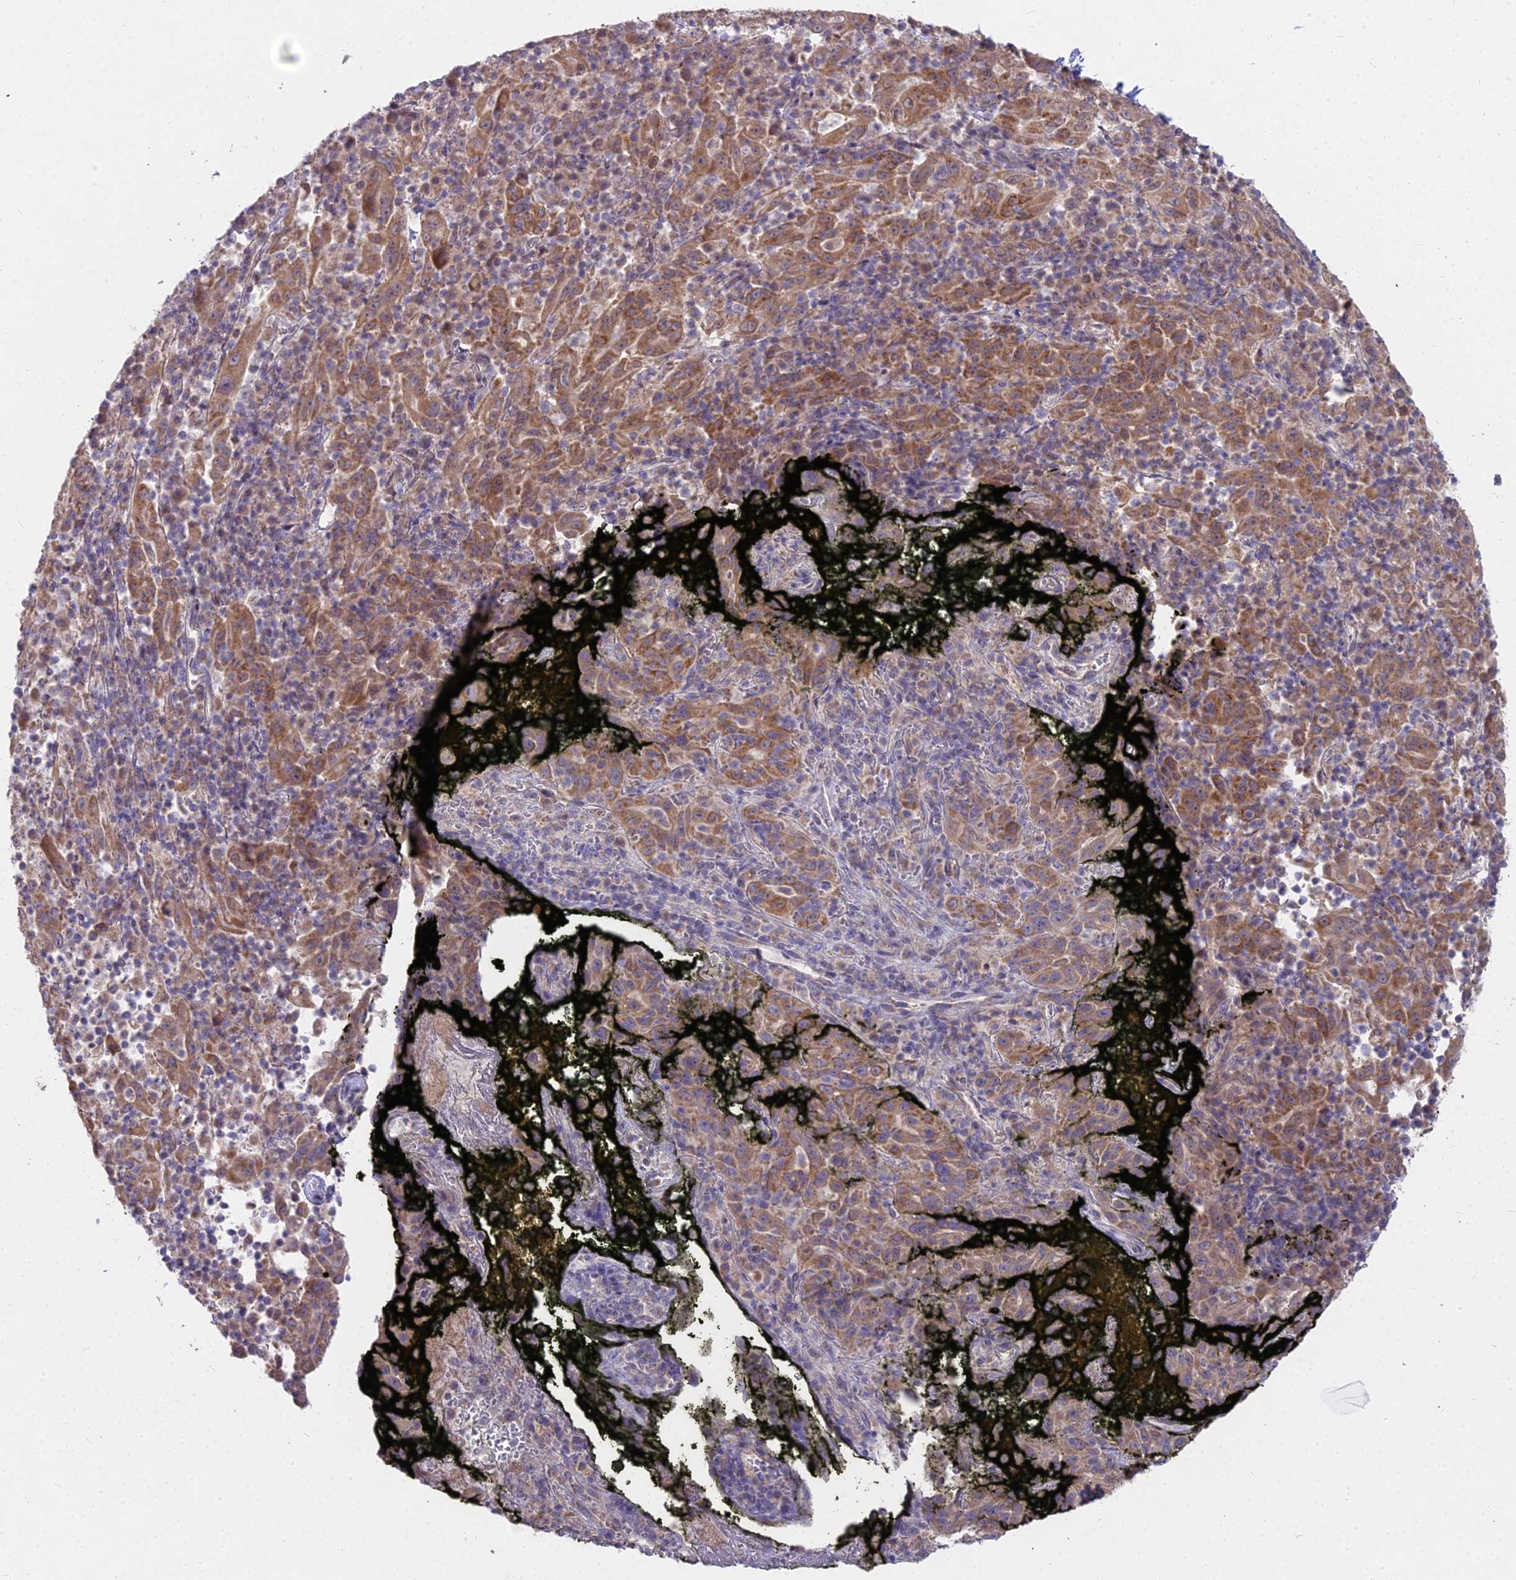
{"staining": {"intensity": "moderate", "quantity": ">75%", "location": "cytoplasmic/membranous"}, "tissue": "pancreatic cancer", "cell_type": "Tumor cells", "image_type": "cancer", "snomed": [{"axis": "morphology", "description": "Adenocarcinoma, NOS"}, {"axis": "topography", "description": "Pancreas"}], "caption": "Immunohistochemistry (IHC) image of pancreatic cancer stained for a protein (brown), which reveals medium levels of moderate cytoplasmic/membranous staining in approximately >75% of tumor cells.", "gene": "MICU2", "patient": {"sex": "male", "age": 63}}